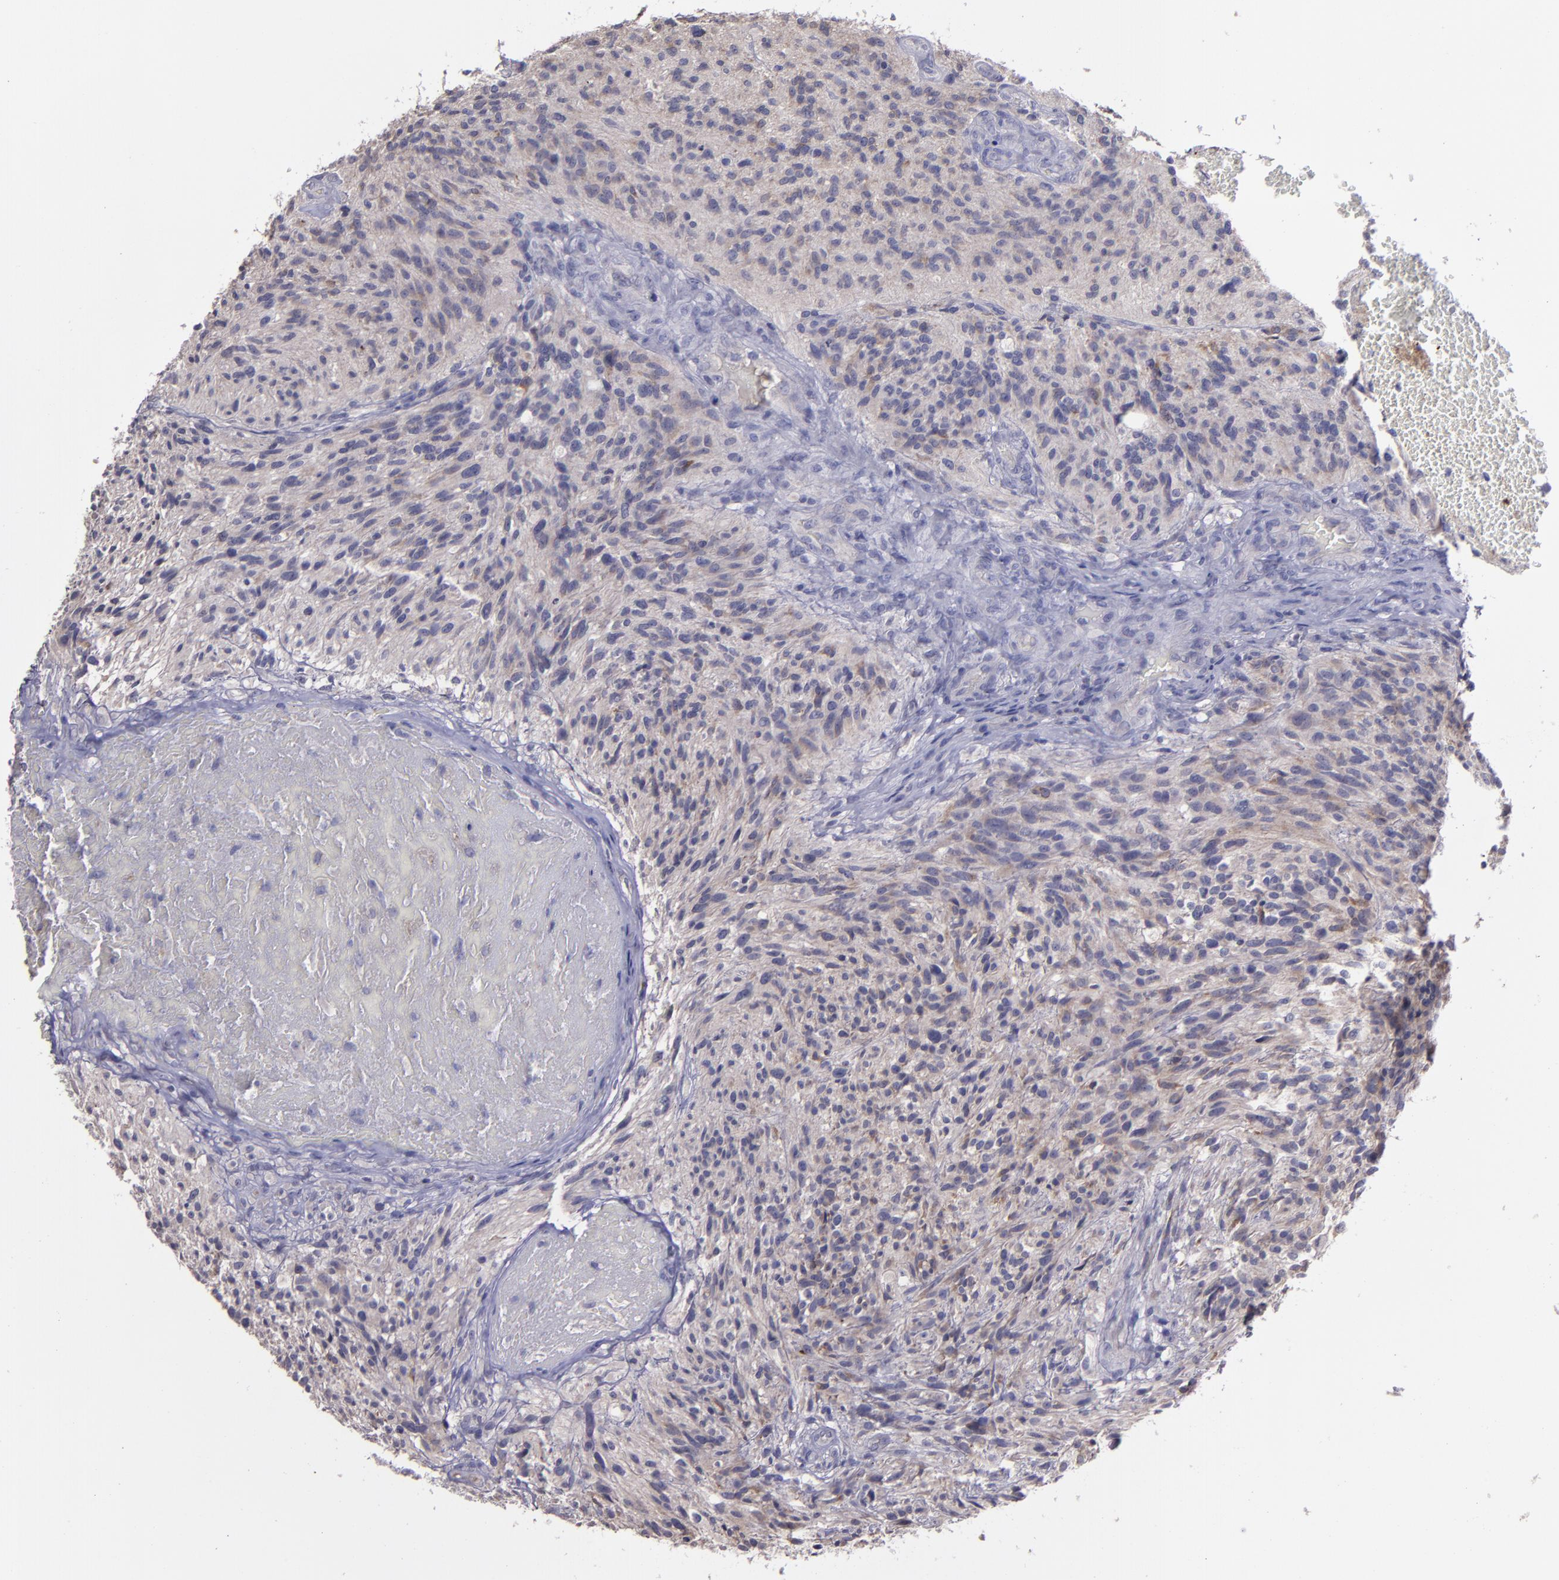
{"staining": {"intensity": "weak", "quantity": "25%-75%", "location": "cytoplasmic/membranous"}, "tissue": "glioma", "cell_type": "Tumor cells", "image_type": "cancer", "snomed": [{"axis": "morphology", "description": "Normal tissue, NOS"}, {"axis": "morphology", "description": "Glioma, malignant, High grade"}, {"axis": "topography", "description": "Cerebral cortex"}], "caption": "IHC staining of high-grade glioma (malignant), which reveals low levels of weak cytoplasmic/membranous positivity in approximately 25%-75% of tumor cells indicating weak cytoplasmic/membranous protein positivity. The staining was performed using DAB (brown) for protein detection and nuclei were counterstained in hematoxylin (blue).", "gene": "MASP1", "patient": {"sex": "male", "age": 75}}